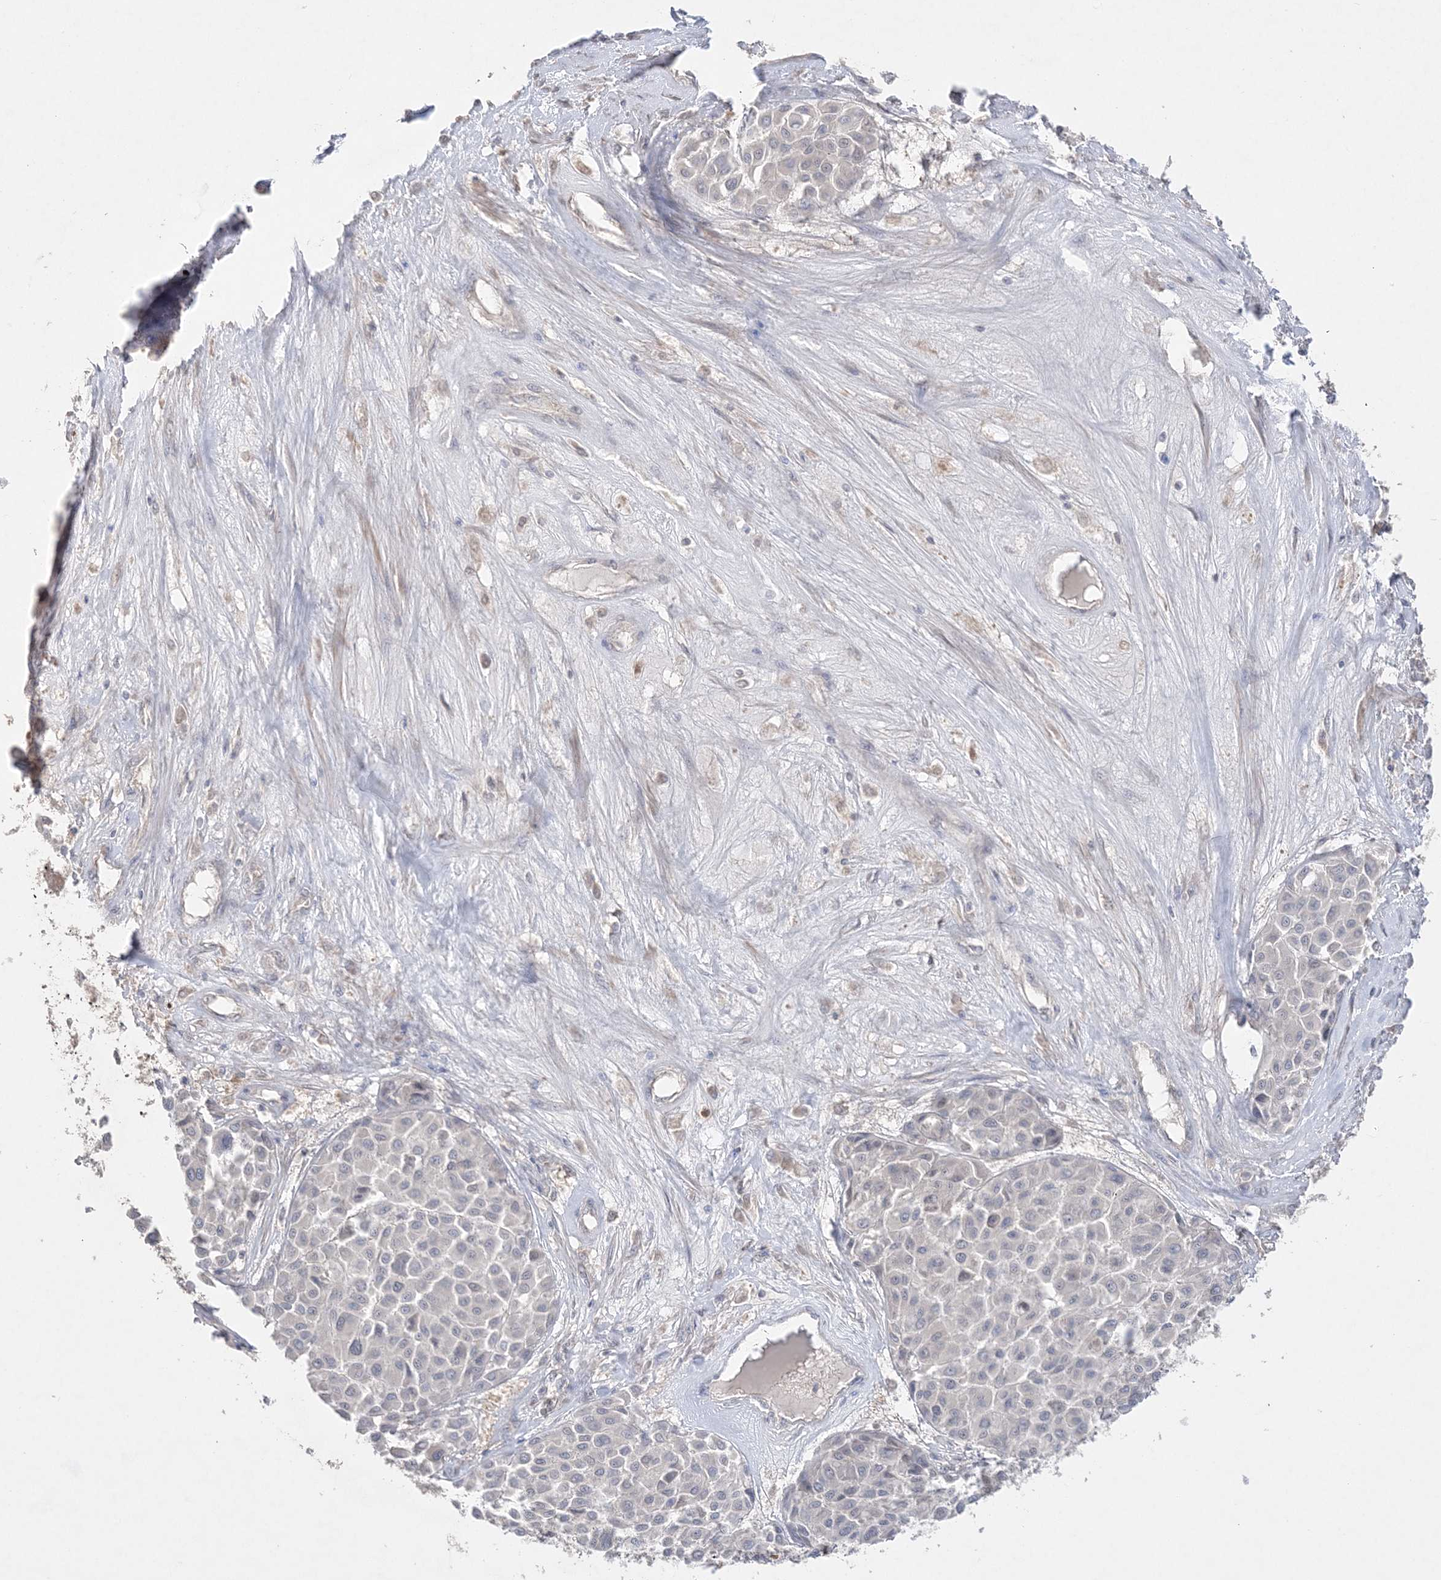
{"staining": {"intensity": "negative", "quantity": "none", "location": "none"}, "tissue": "melanoma", "cell_type": "Tumor cells", "image_type": "cancer", "snomed": [{"axis": "morphology", "description": "Malignant melanoma, Metastatic site"}, {"axis": "topography", "description": "Soft tissue"}], "caption": "IHC photomicrograph of neoplastic tissue: human melanoma stained with DAB (3,3'-diaminobenzidine) demonstrates no significant protein expression in tumor cells.", "gene": "SH3BP4", "patient": {"sex": "male", "age": 41}}